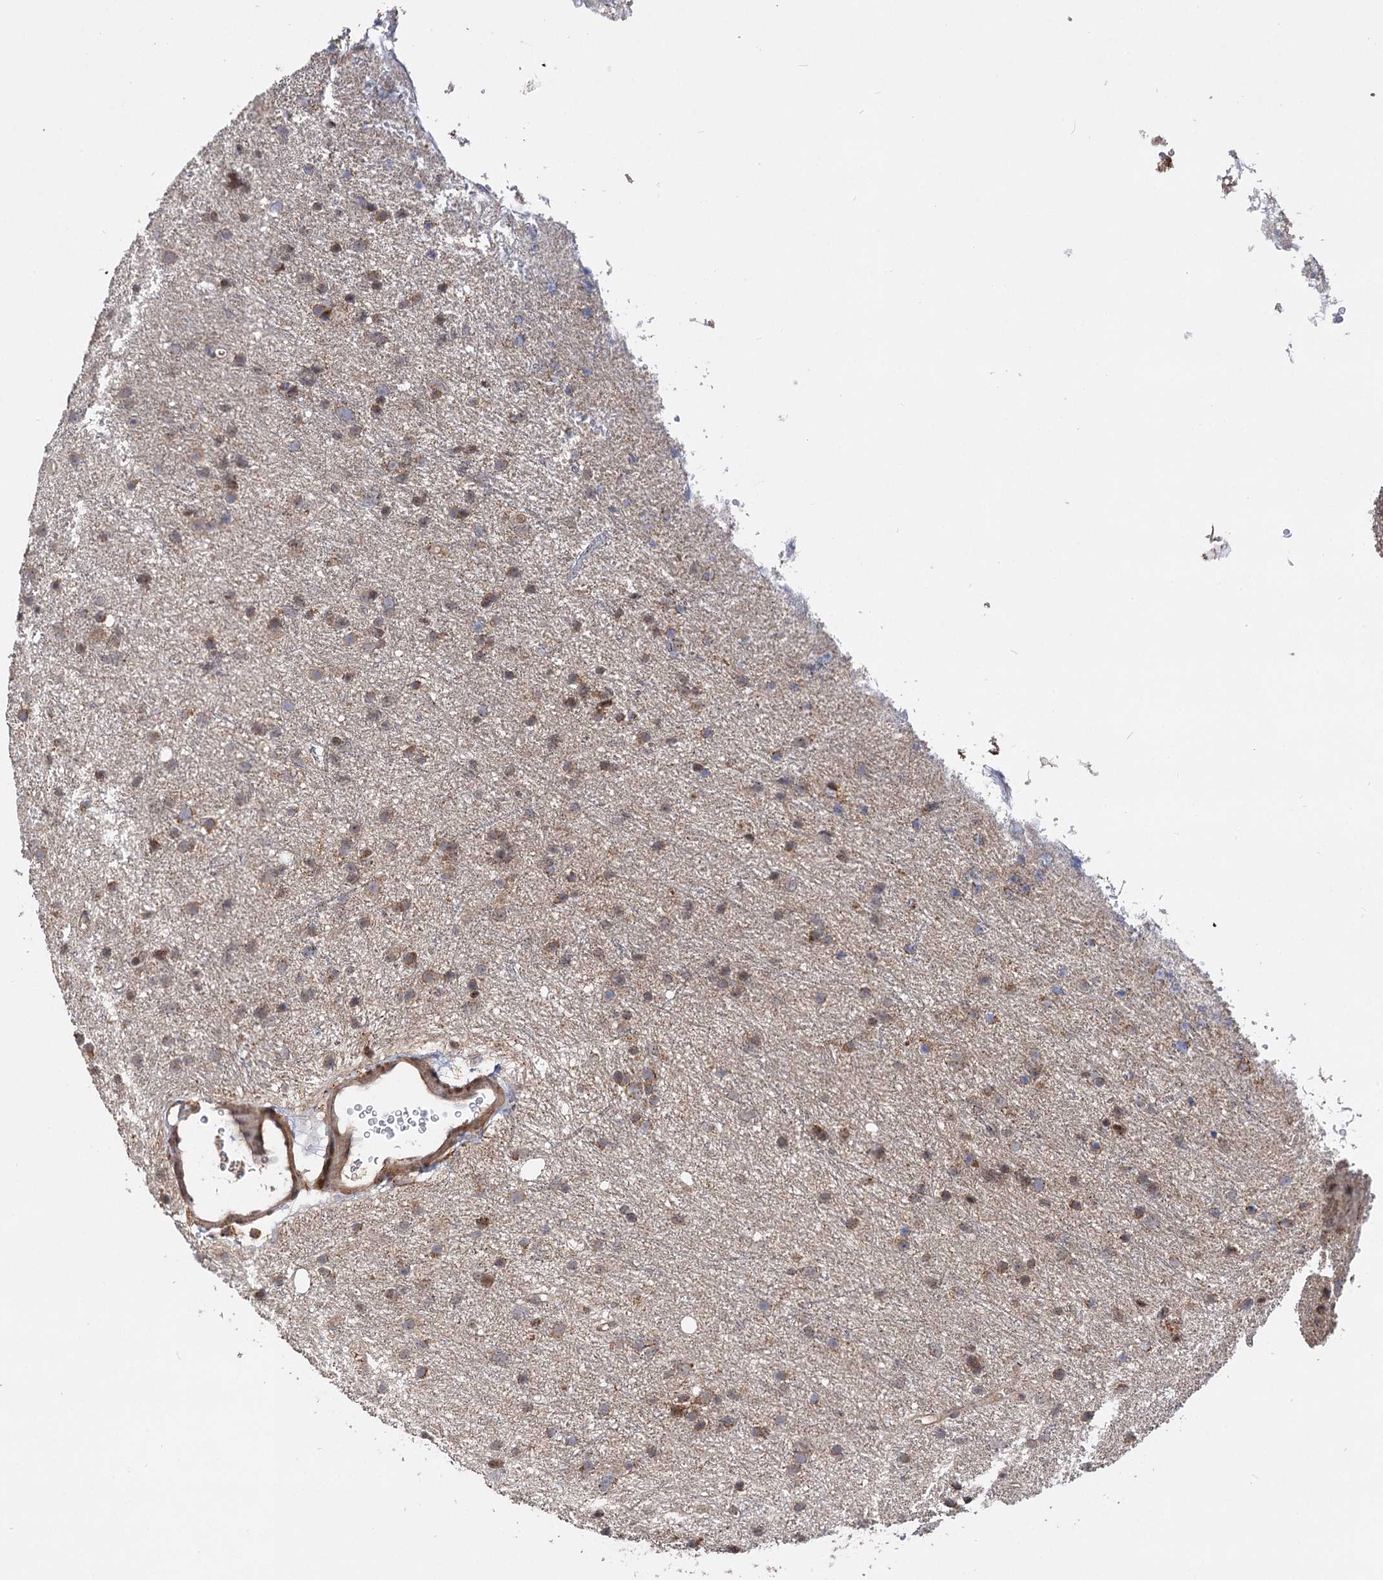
{"staining": {"intensity": "moderate", "quantity": "25%-75%", "location": "cytoplasmic/membranous"}, "tissue": "glioma", "cell_type": "Tumor cells", "image_type": "cancer", "snomed": [{"axis": "morphology", "description": "Glioma, malignant, Low grade"}, {"axis": "topography", "description": "Cerebral cortex"}], "caption": "An immunohistochemistry image of neoplastic tissue is shown. Protein staining in brown labels moderate cytoplasmic/membranous positivity in glioma within tumor cells.", "gene": "CEP76", "patient": {"sex": "female", "age": 39}}